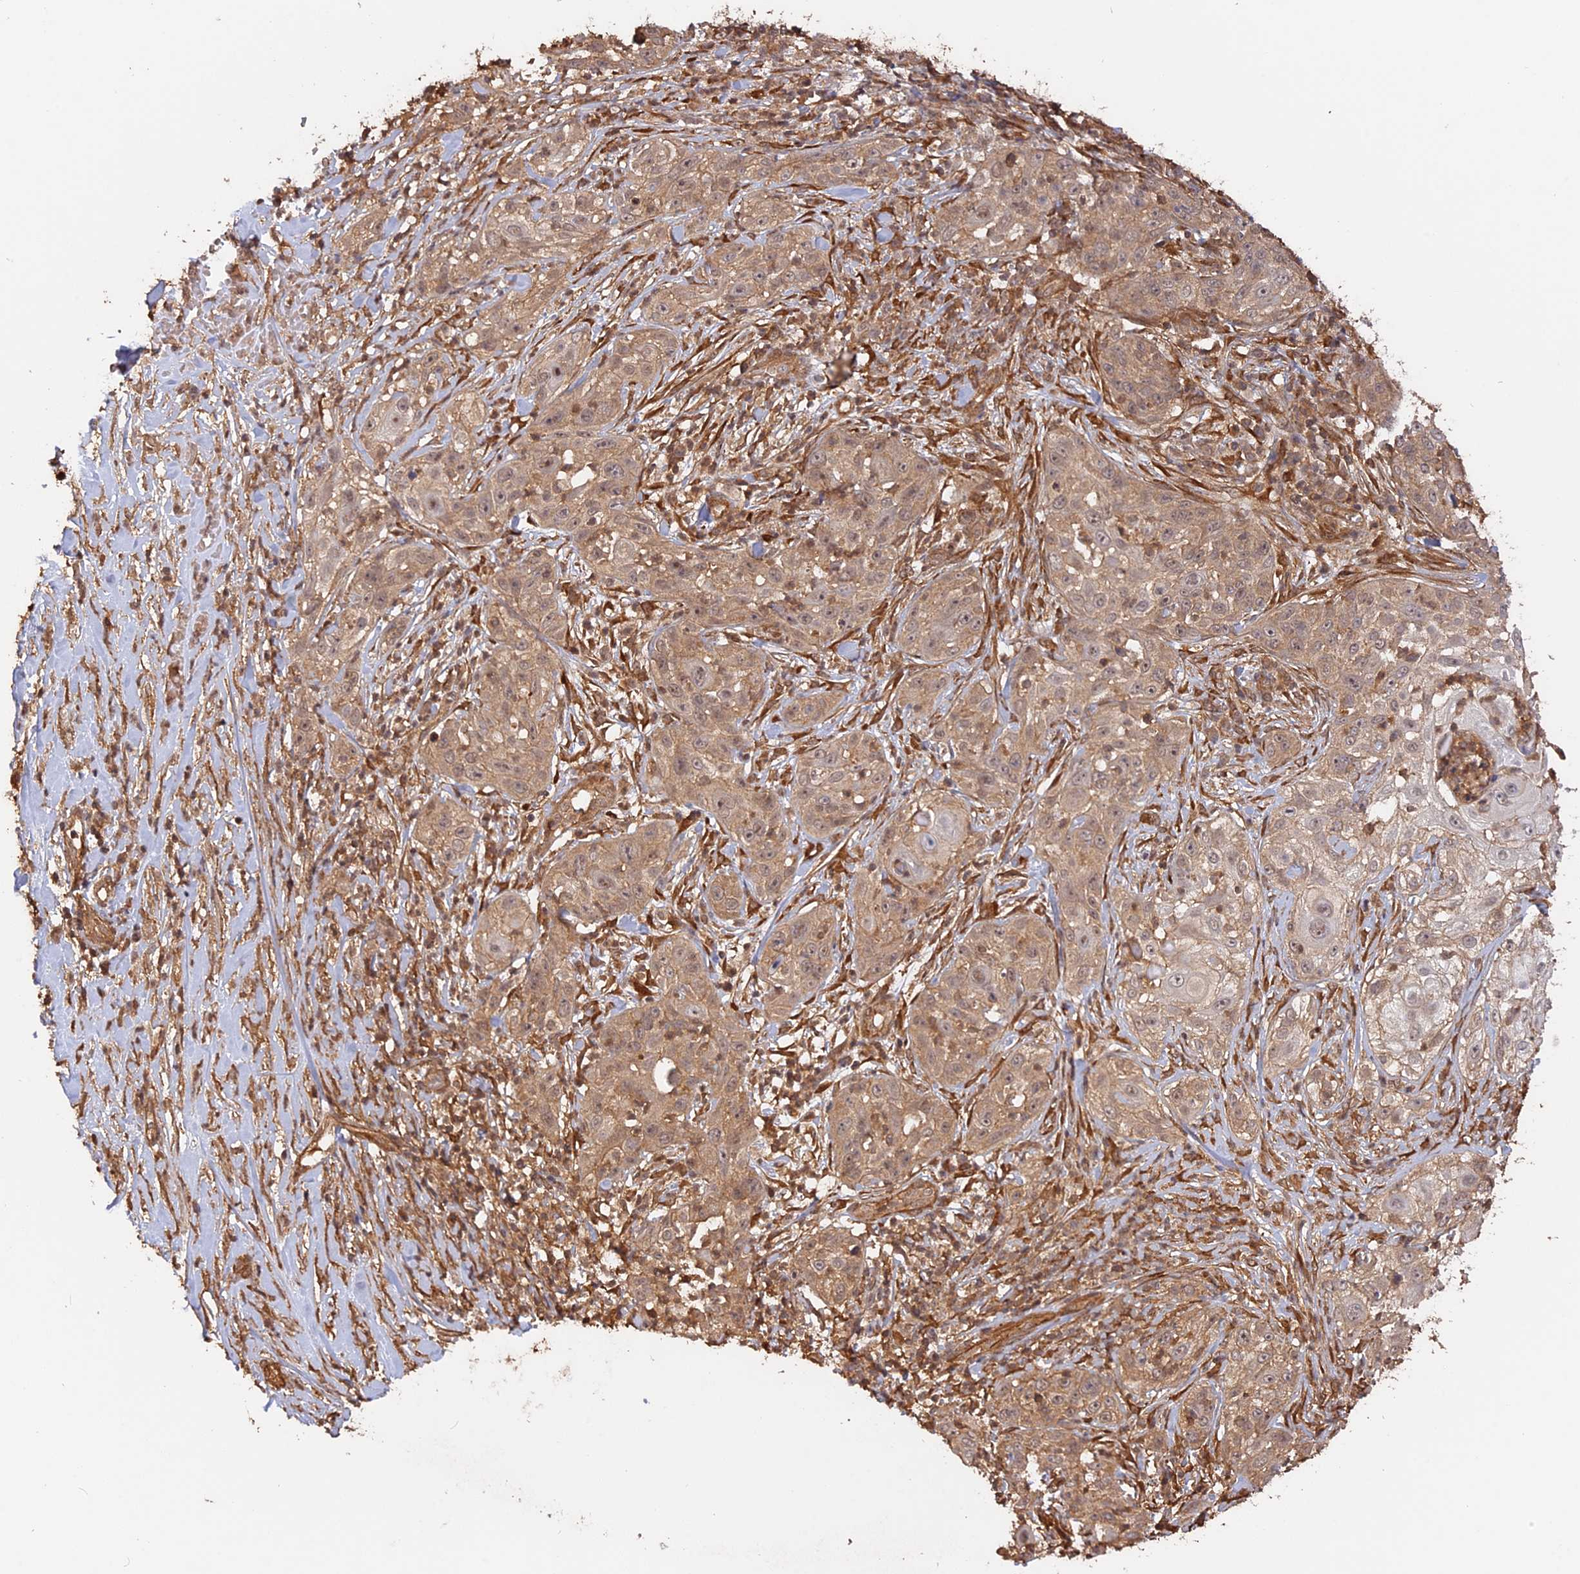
{"staining": {"intensity": "weak", "quantity": "25%-75%", "location": "cytoplasmic/membranous"}, "tissue": "skin cancer", "cell_type": "Tumor cells", "image_type": "cancer", "snomed": [{"axis": "morphology", "description": "Squamous cell carcinoma, NOS"}, {"axis": "topography", "description": "Skin"}], "caption": "A brown stain shows weak cytoplasmic/membranous staining of a protein in skin cancer (squamous cell carcinoma) tumor cells.", "gene": "CCDC174", "patient": {"sex": "female", "age": 44}}